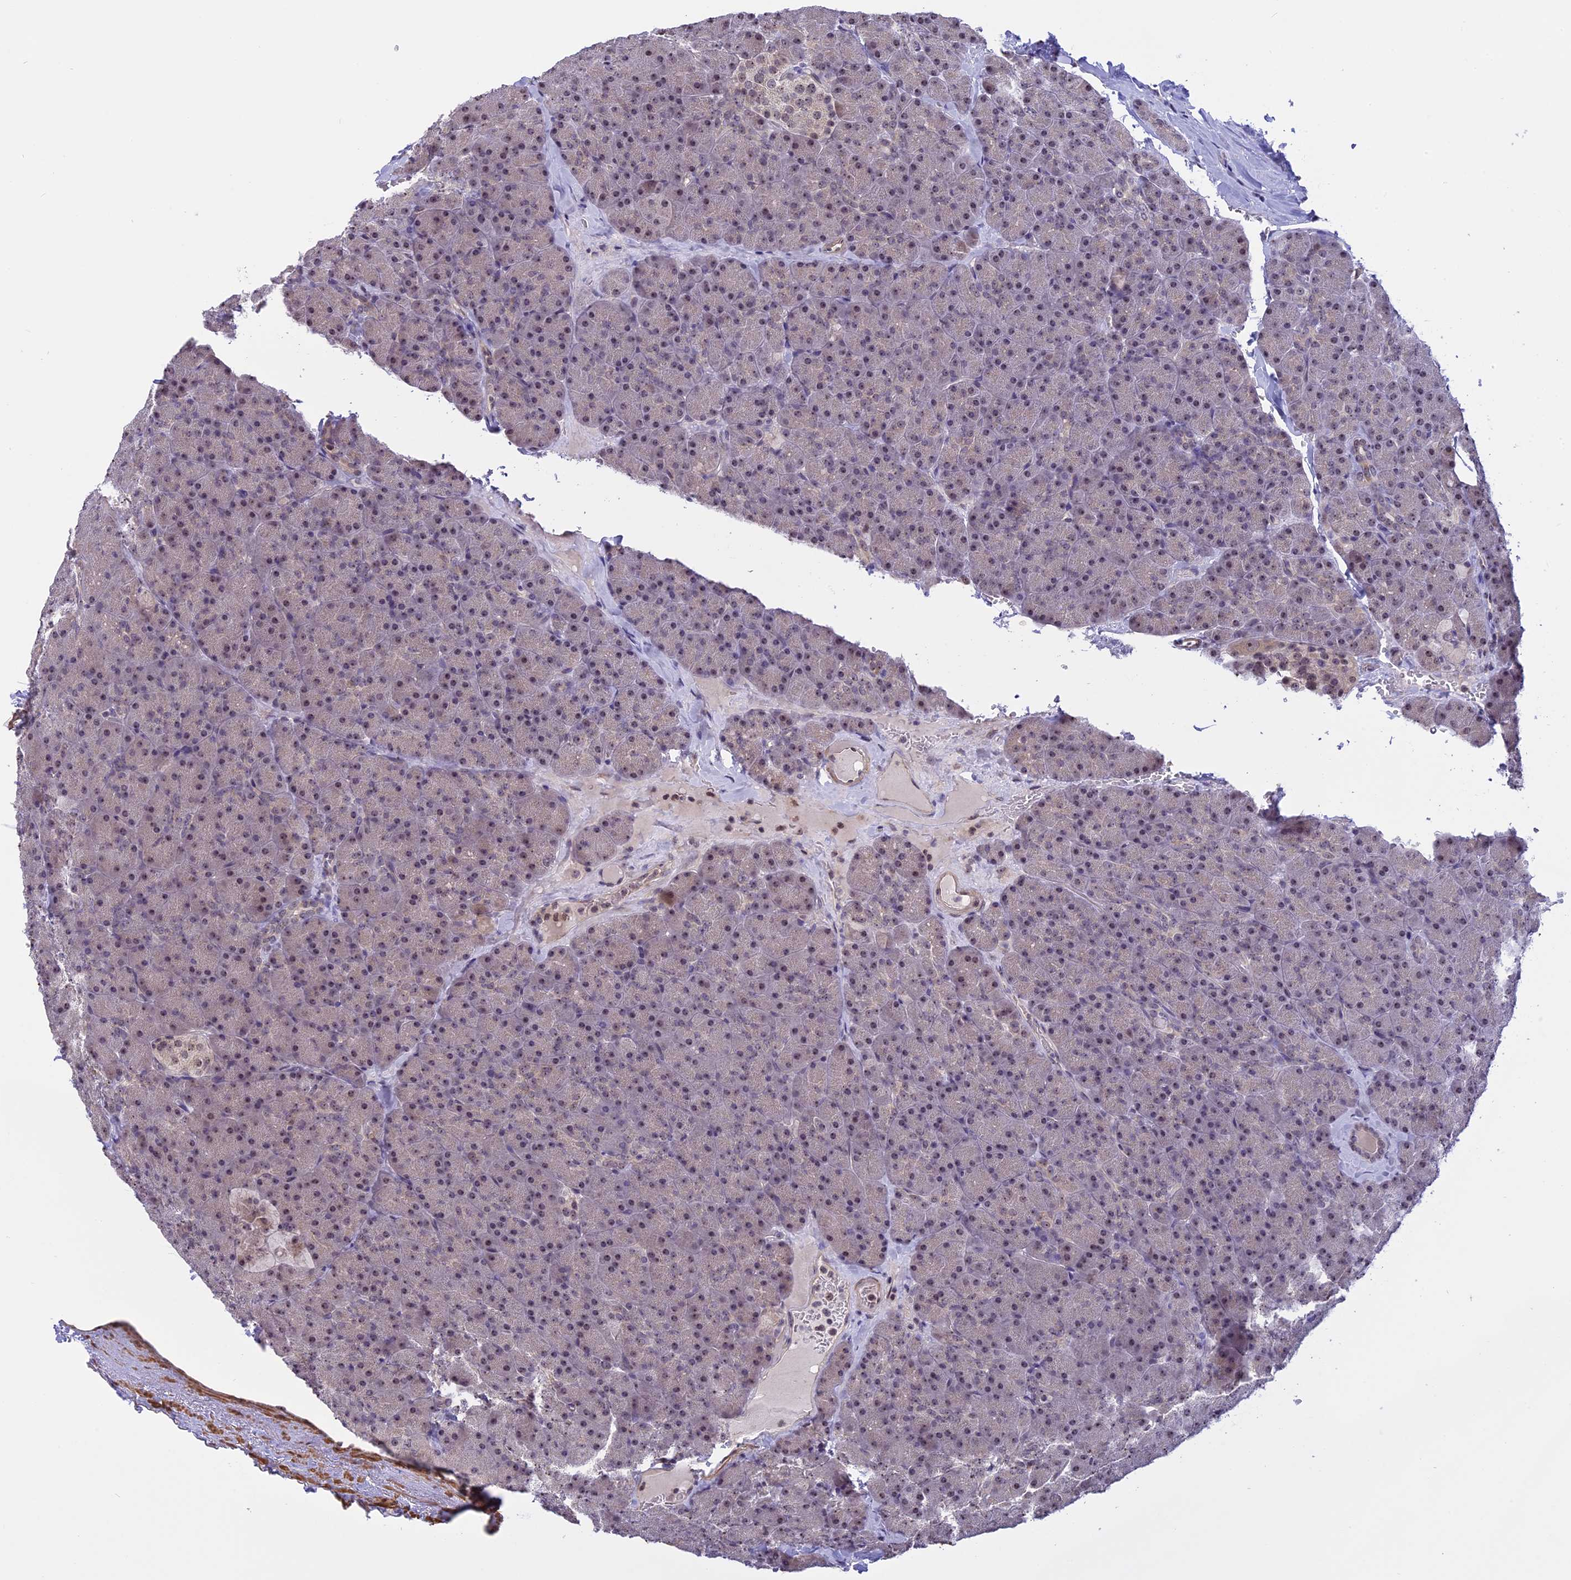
{"staining": {"intensity": "weak", "quantity": "25%-75%", "location": "nuclear"}, "tissue": "pancreas", "cell_type": "Exocrine glandular cells", "image_type": "normal", "snomed": [{"axis": "morphology", "description": "Normal tissue, NOS"}, {"axis": "topography", "description": "Pancreas"}], "caption": "Immunohistochemical staining of unremarkable pancreas exhibits low levels of weak nuclear expression in approximately 25%-75% of exocrine glandular cells.", "gene": "MGA", "patient": {"sex": "male", "age": 36}}